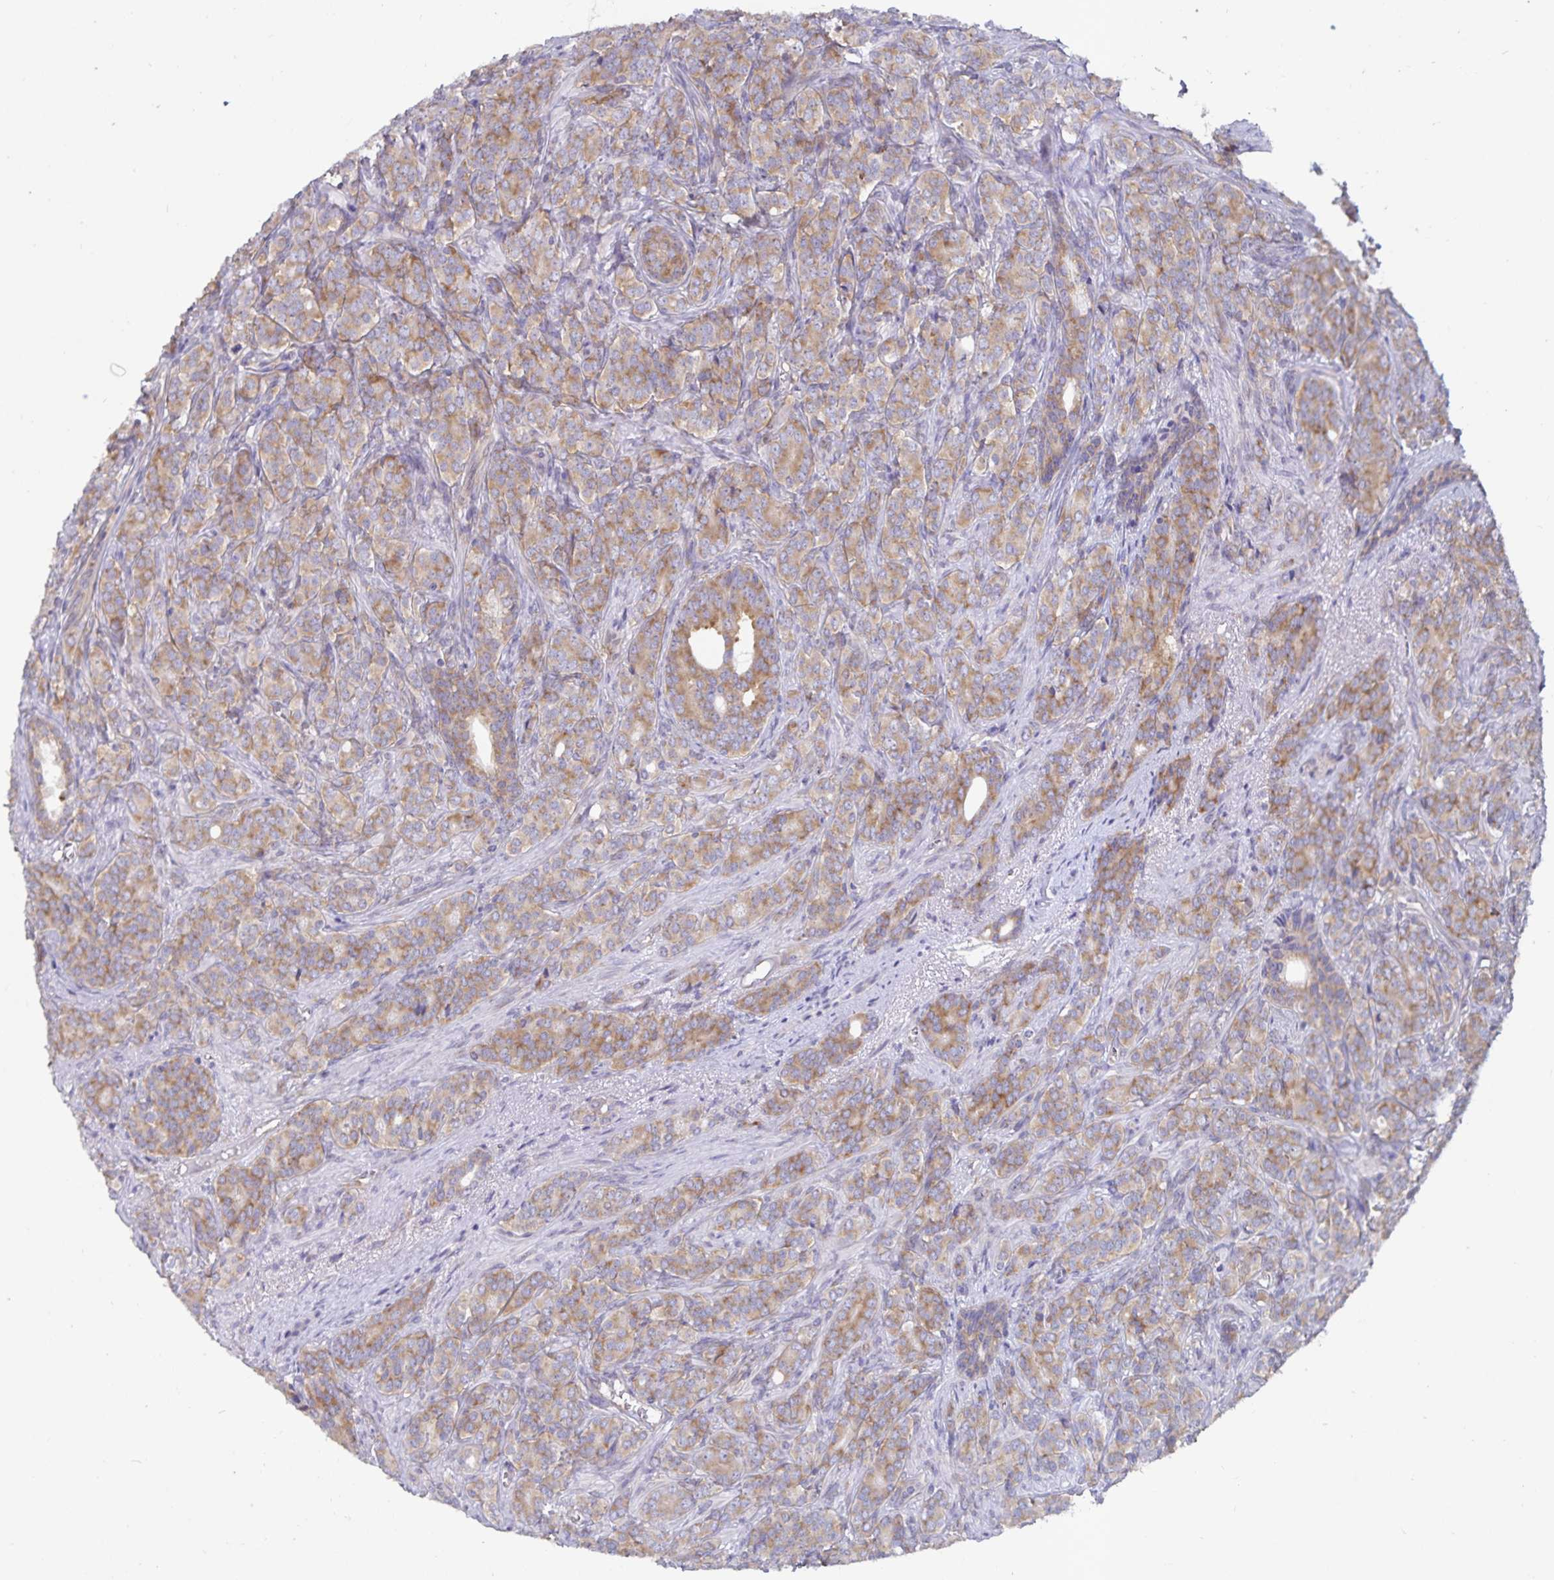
{"staining": {"intensity": "moderate", "quantity": ">75%", "location": "cytoplasmic/membranous"}, "tissue": "prostate cancer", "cell_type": "Tumor cells", "image_type": "cancer", "snomed": [{"axis": "morphology", "description": "Adenocarcinoma, High grade"}, {"axis": "topography", "description": "Prostate"}], "caption": "Tumor cells display medium levels of moderate cytoplasmic/membranous positivity in about >75% of cells in human prostate adenocarcinoma (high-grade). (IHC, brightfield microscopy, high magnification).", "gene": "FAM120A", "patient": {"sex": "male", "age": 84}}